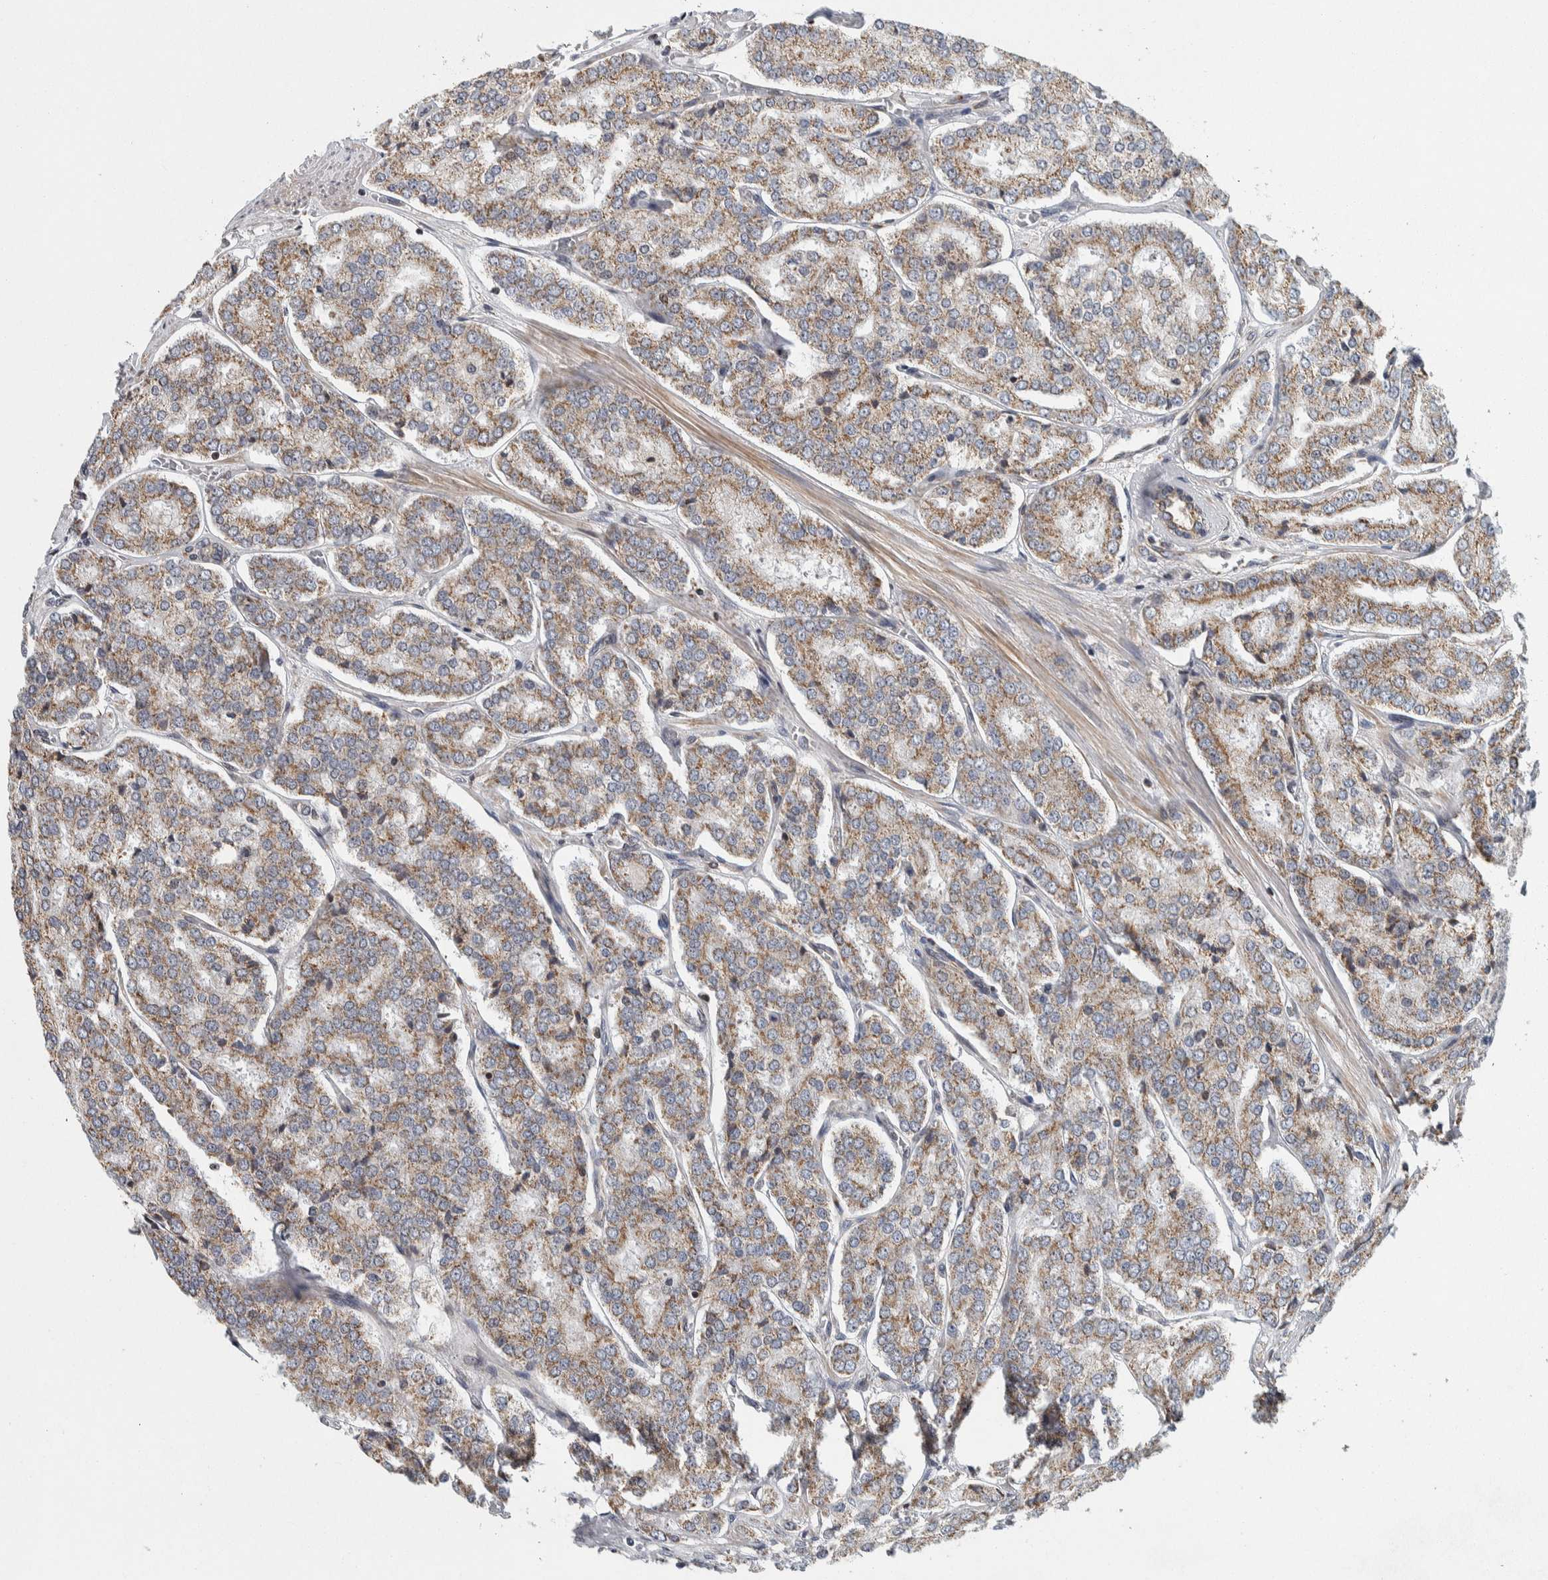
{"staining": {"intensity": "moderate", "quantity": ">75%", "location": "cytoplasmic/membranous"}, "tissue": "prostate cancer", "cell_type": "Tumor cells", "image_type": "cancer", "snomed": [{"axis": "morphology", "description": "Adenocarcinoma, High grade"}, {"axis": "topography", "description": "Prostate"}], "caption": "A brown stain shows moderate cytoplasmic/membranous positivity of a protein in prostate adenocarcinoma (high-grade) tumor cells.", "gene": "AFP", "patient": {"sex": "male", "age": 65}}